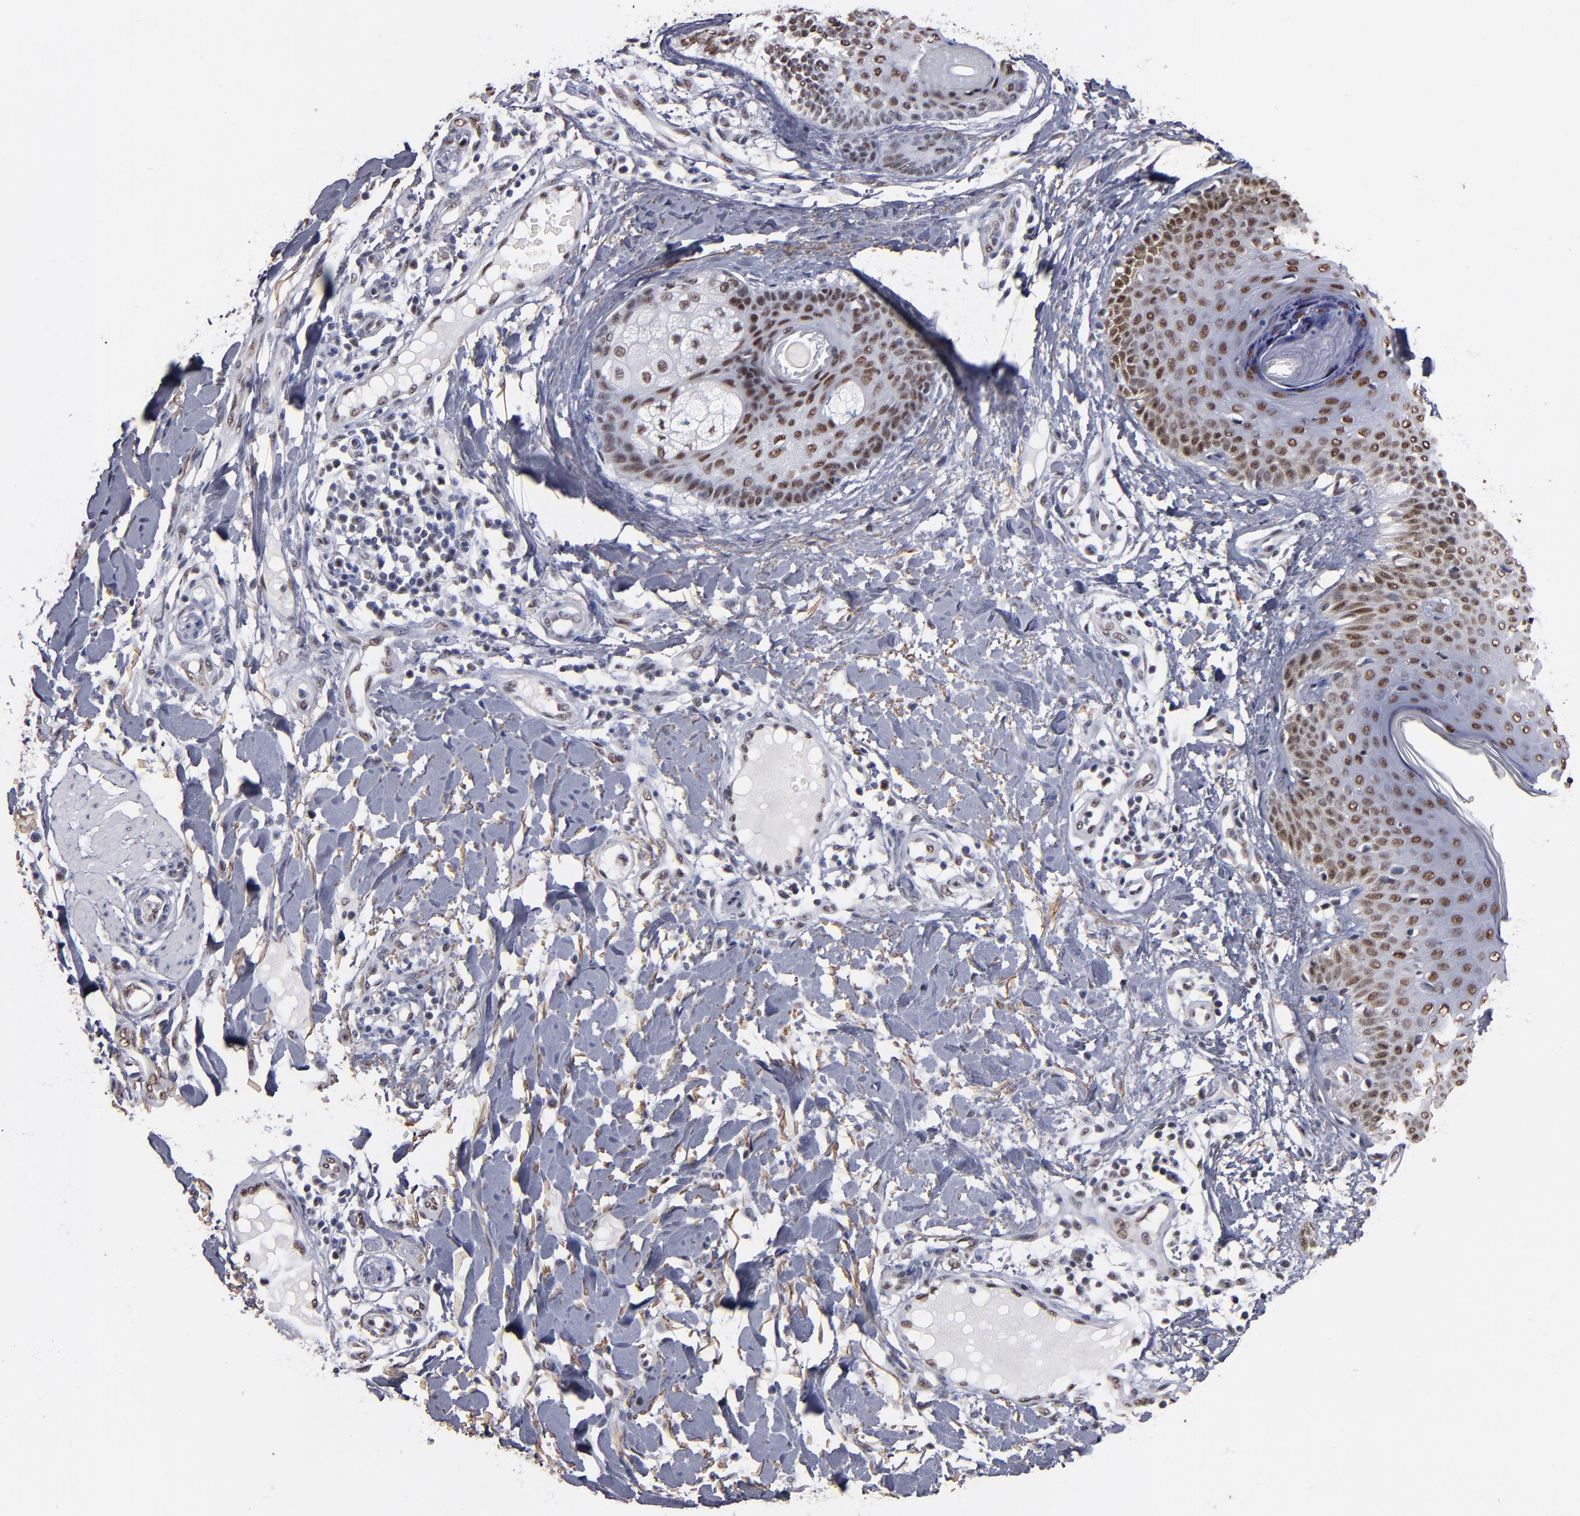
{"staining": {"intensity": "strong", "quantity": ">75%", "location": "nuclear"}, "tissue": "skin cancer", "cell_type": "Tumor cells", "image_type": "cancer", "snomed": [{"axis": "morphology", "description": "Squamous cell carcinoma, NOS"}, {"axis": "topography", "description": "Skin"}], "caption": "Immunohistochemical staining of human skin cancer (squamous cell carcinoma) reveals high levels of strong nuclear positivity in about >75% of tumor cells. (IHC, brightfield microscopy, high magnification).", "gene": "MN1", "patient": {"sex": "female", "age": 59}}